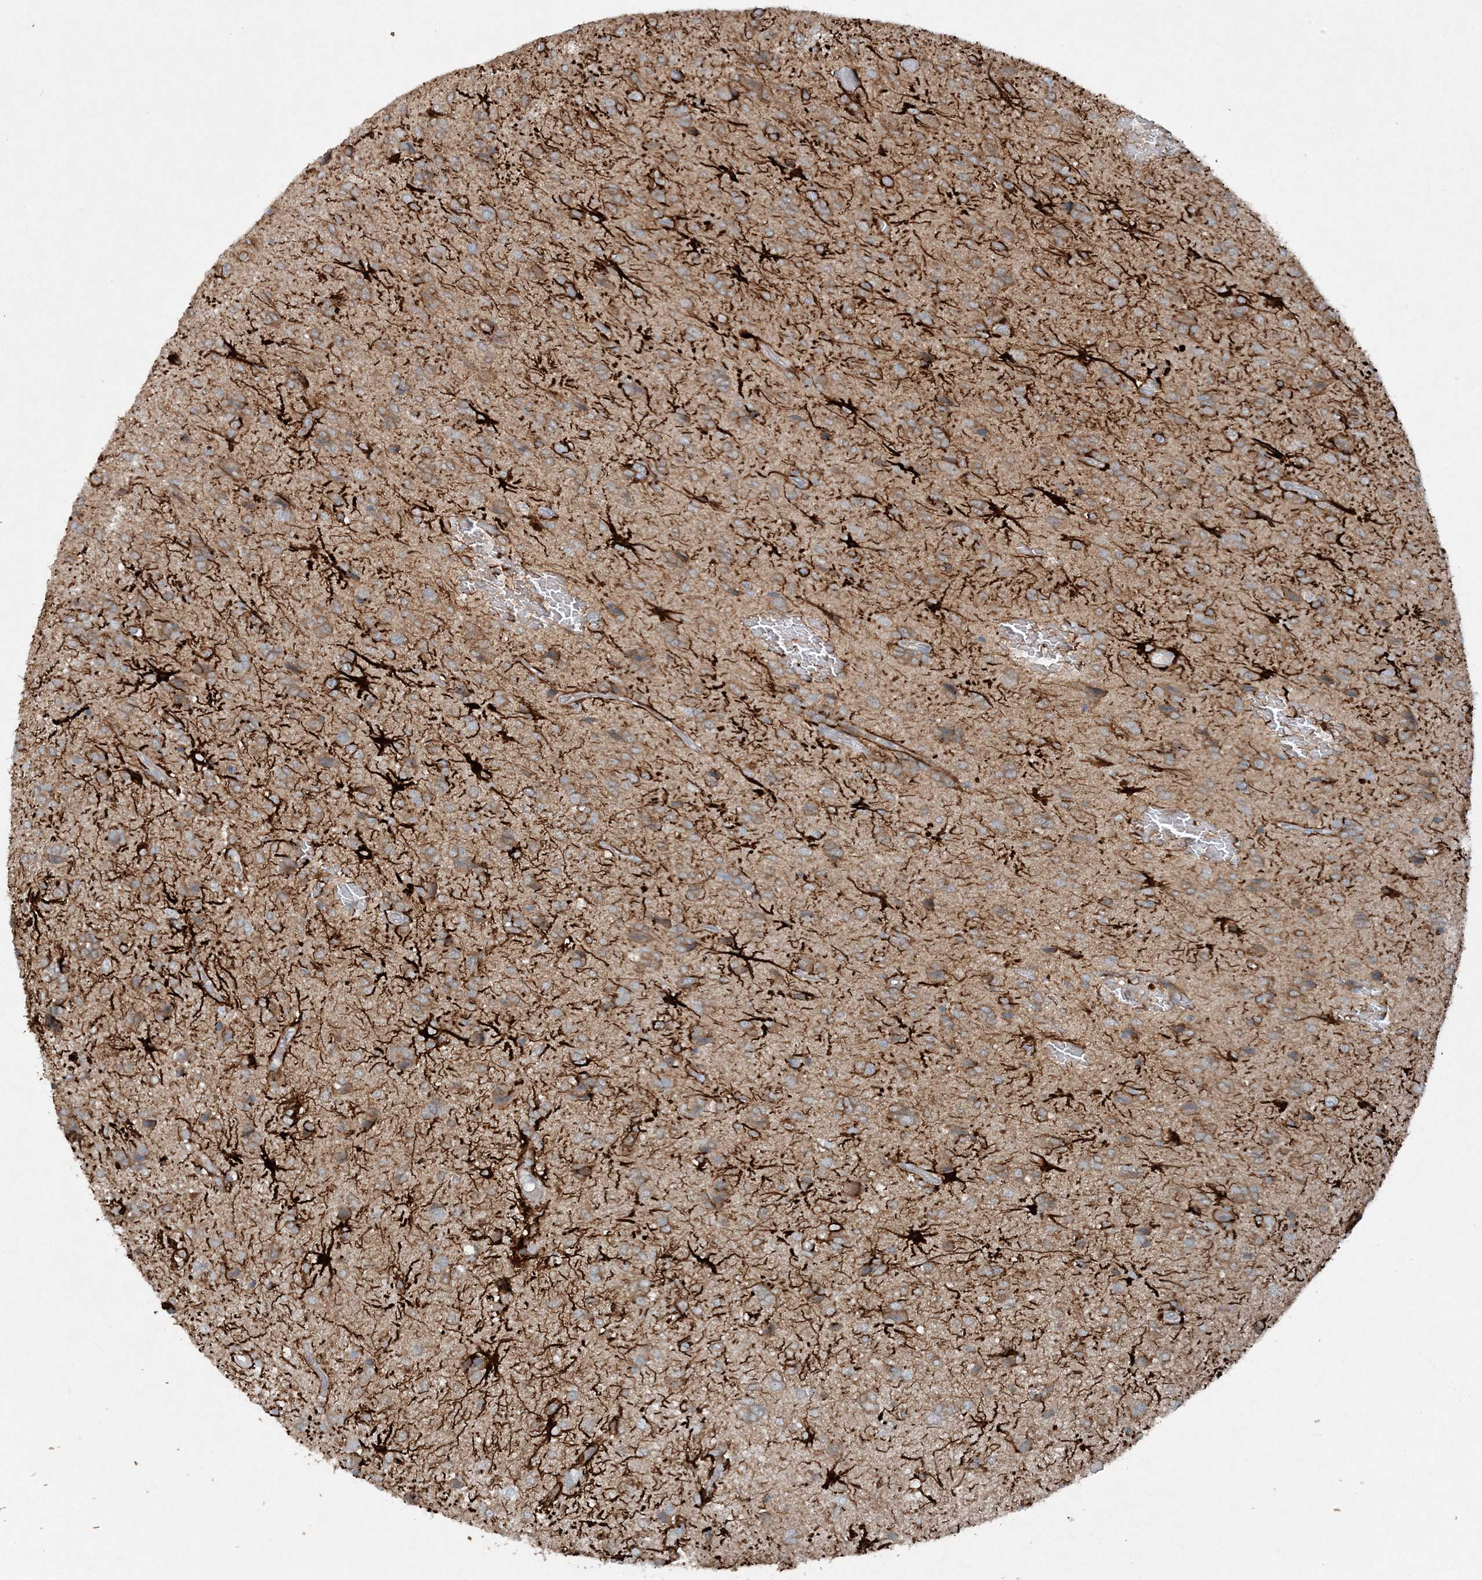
{"staining": {"intensity": "weak", "quantity": "<25%", "location": "cytoplasmic/membranous"}, "tissue": "glioma", "cell_type": "Tumor cells", "image_type": "cancer", "snomed": [{"axis": "morphology", "description": "Glioma, malignant, High grade"}, {"axis": "topography", "description": "Brain"}], "caption": "High power microscopy photomicrograph of an immunohistochemistry (IHC) histopathology image of high-grade glioma (malignant), revealing no significant positivity in tumor cells.", "gene": "MITD1", "patient": {"sex": "female", "age": 59}}